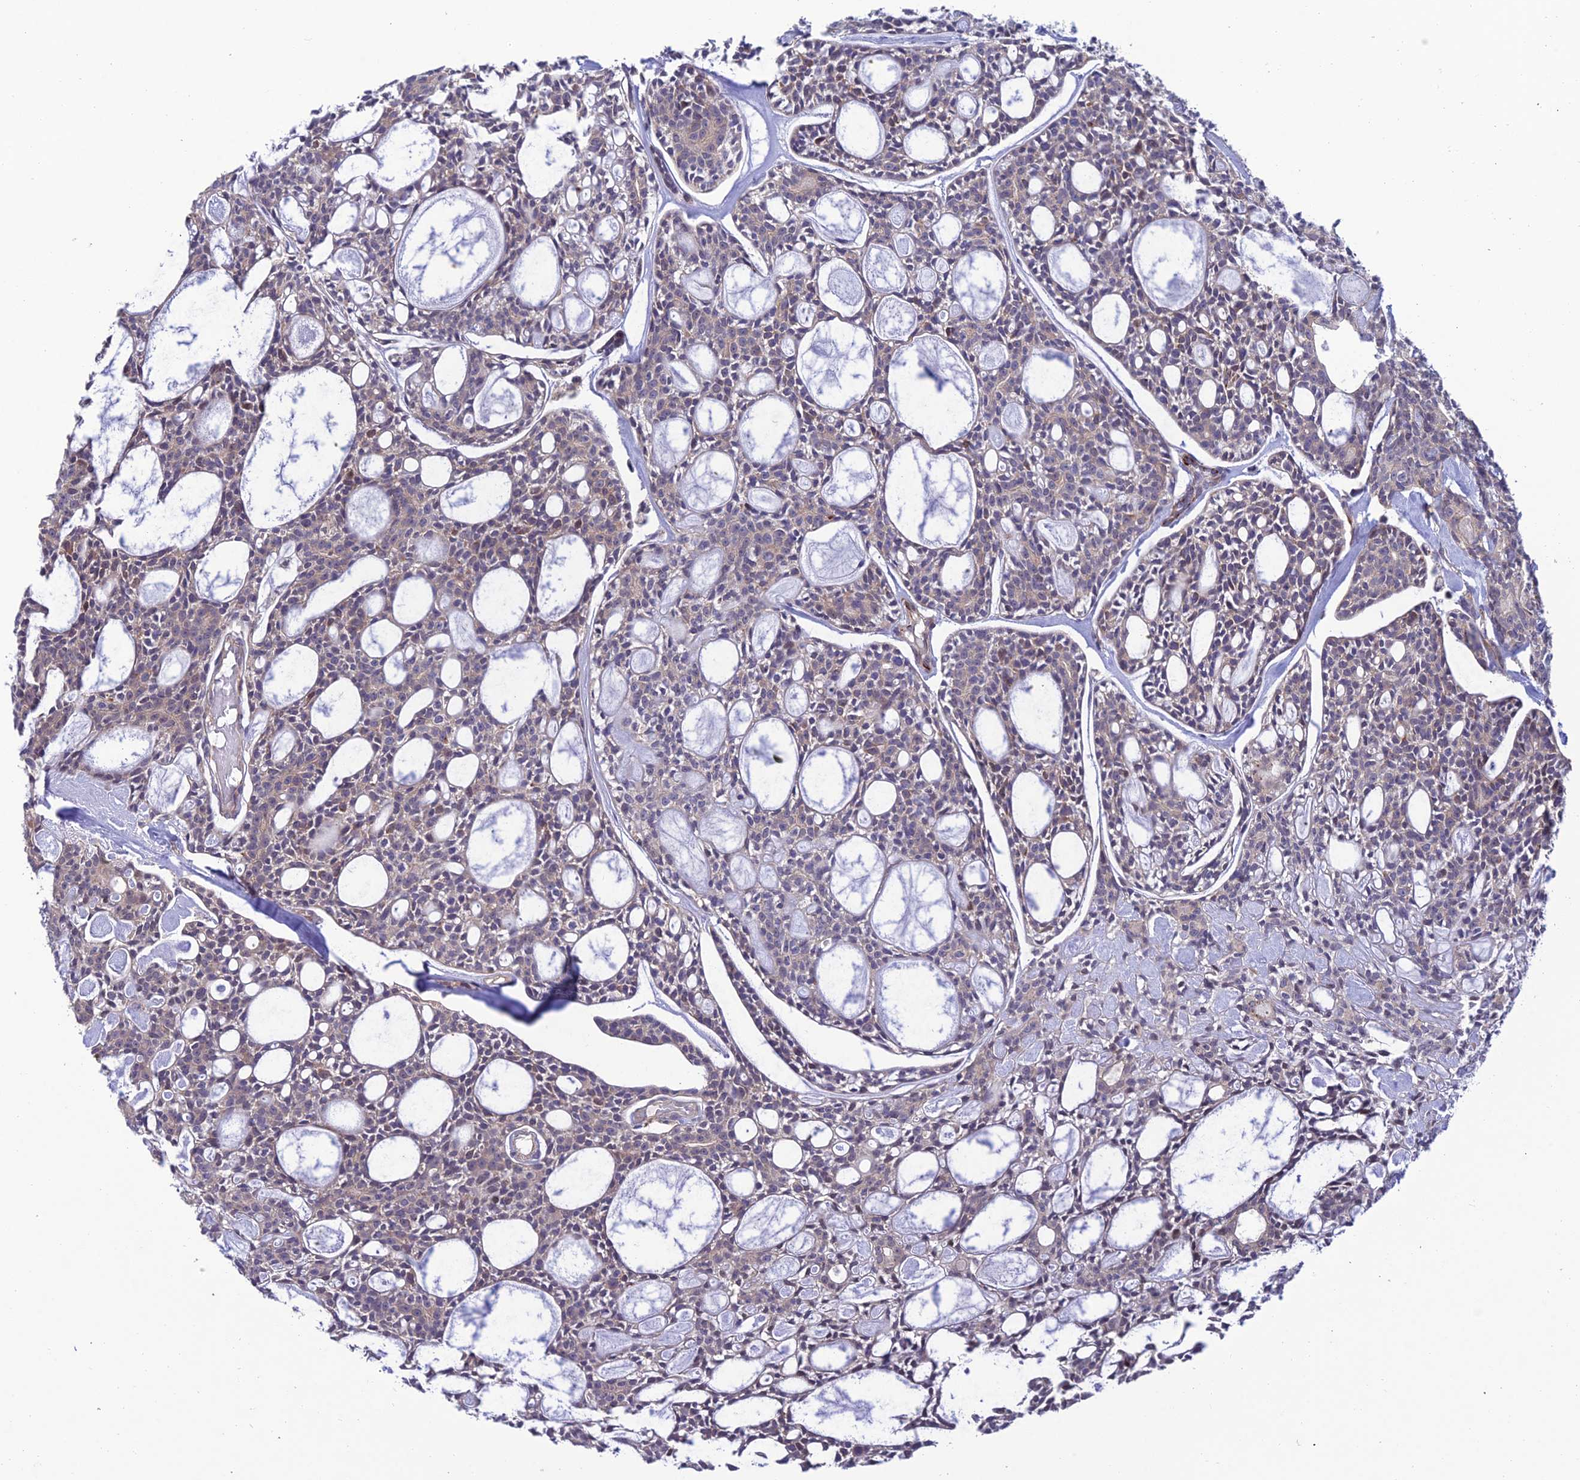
{"staining": {"intensity": "weak", "quantity": "<25%", "location": "cytoplasmic/membranous"}, "tissue": "head and neck cancer", "cell_type": "Tumor cells", "image_type": "cancer", "snomed": [{"axis": "morphology", "description": "Adenocarcinoma, NOS"}, {"axis": "topography", "description": "Salivary gland"}, {"axis": "topography", "description": "Head-Neck"}], "caption": "DAB immunohistochemical staining of human adenocarcinoma (head and neck) shows no significant staining in tumor cells.", "gene": "FAM76A", "patient": {"sex": "male", "age": 55}}